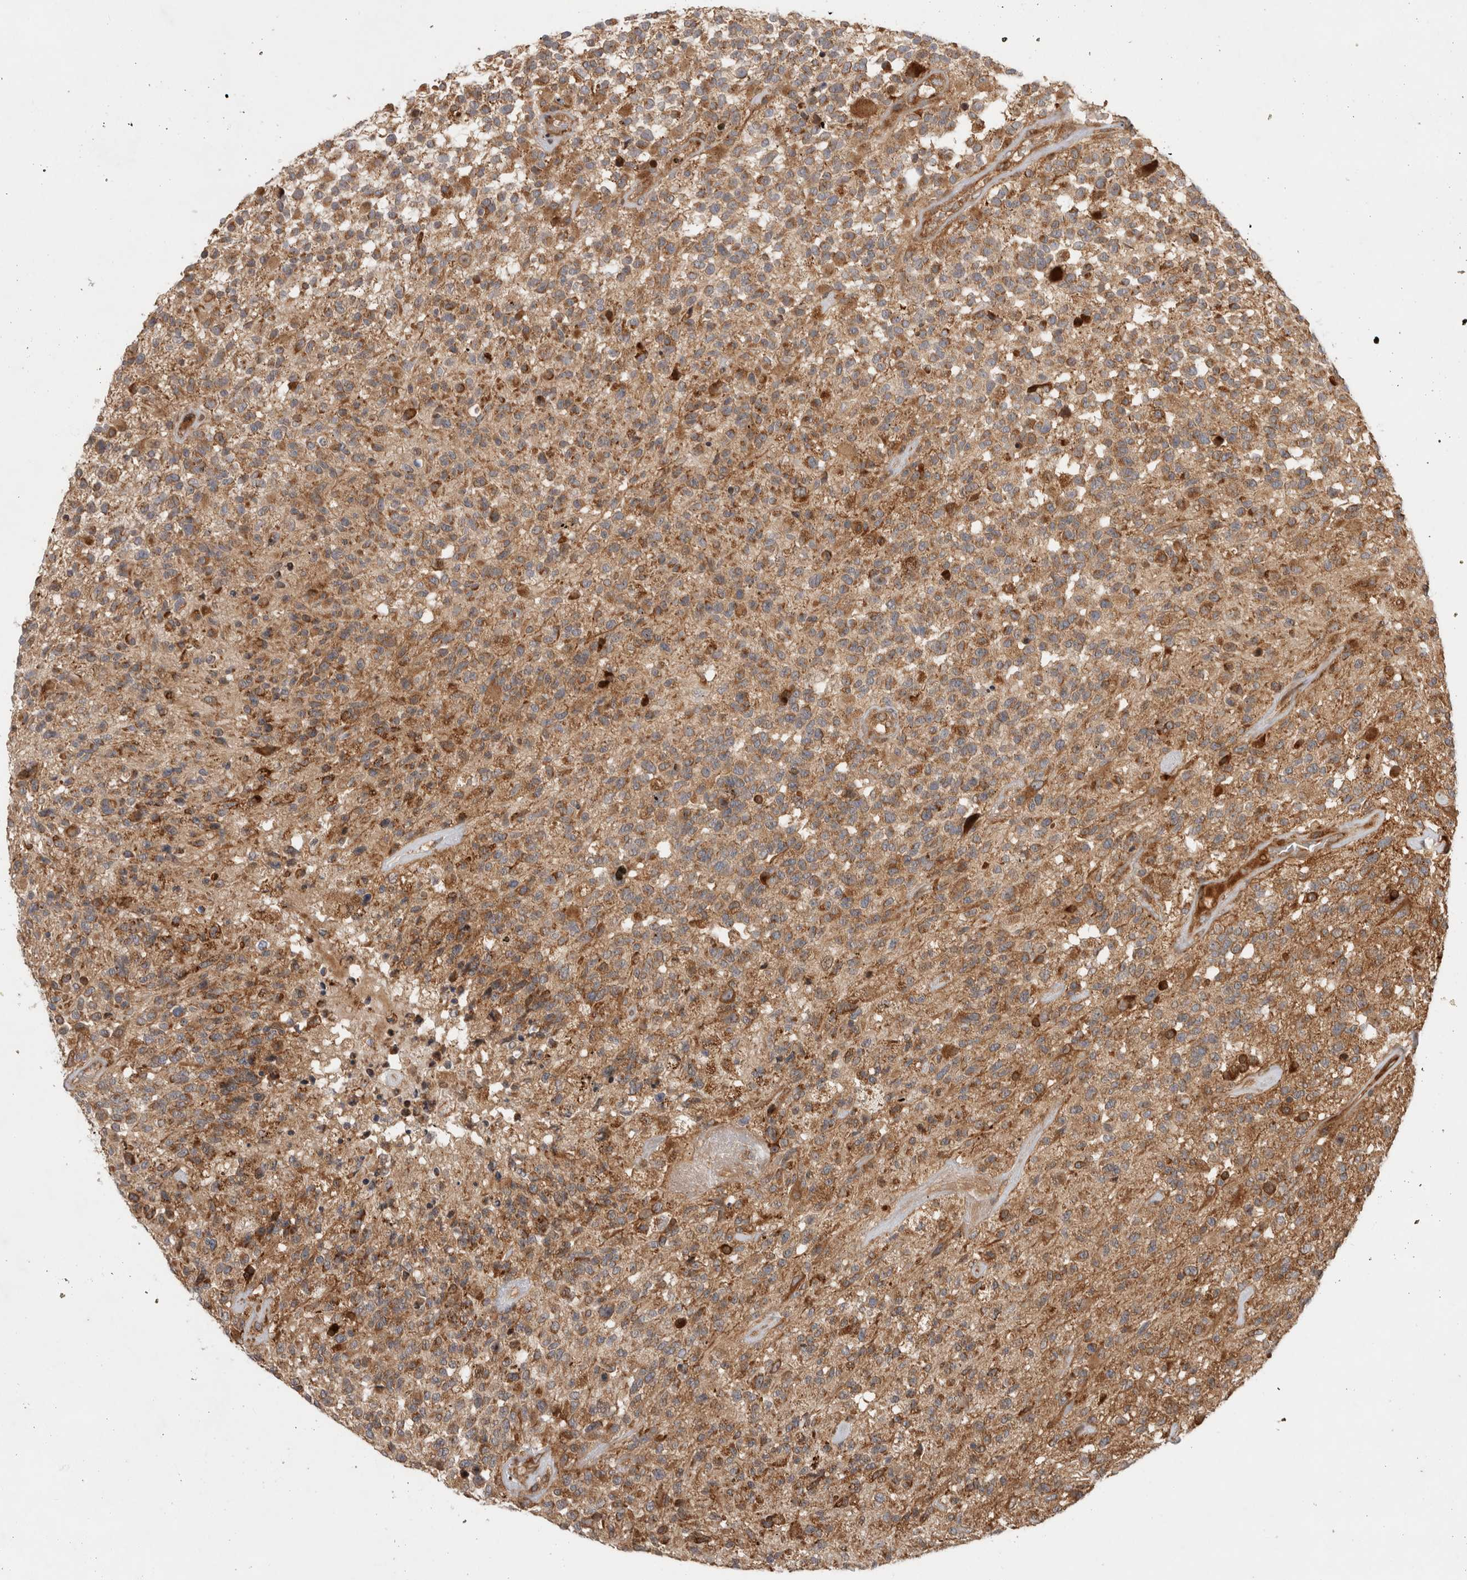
{"staining": {"intensity": "moderate", "quantity": ">75%", "location": "cytoplasmic/membranous"}, "tissue": "glioma", "cell_type": "Tumor cells", "image_type": "cancer", "snomed": [{"axis": "morphology", "description": "Glioma, malignant, High grade"}, {"axis": "morphology", "description": "Glioblastoma, NOS"}, {"axis": "topography", "description": "Brain"}], "caption": "Glioma tissue displays moderate cytoplasmic/membranous staining in about >75% of tumor cells Using DAB (brown) and hematoxylin (blue) stains, captured at high magnification using brightfield microscopy.", "gene": "TUBD1", "patient": {"sex": "male", "age": 60}}